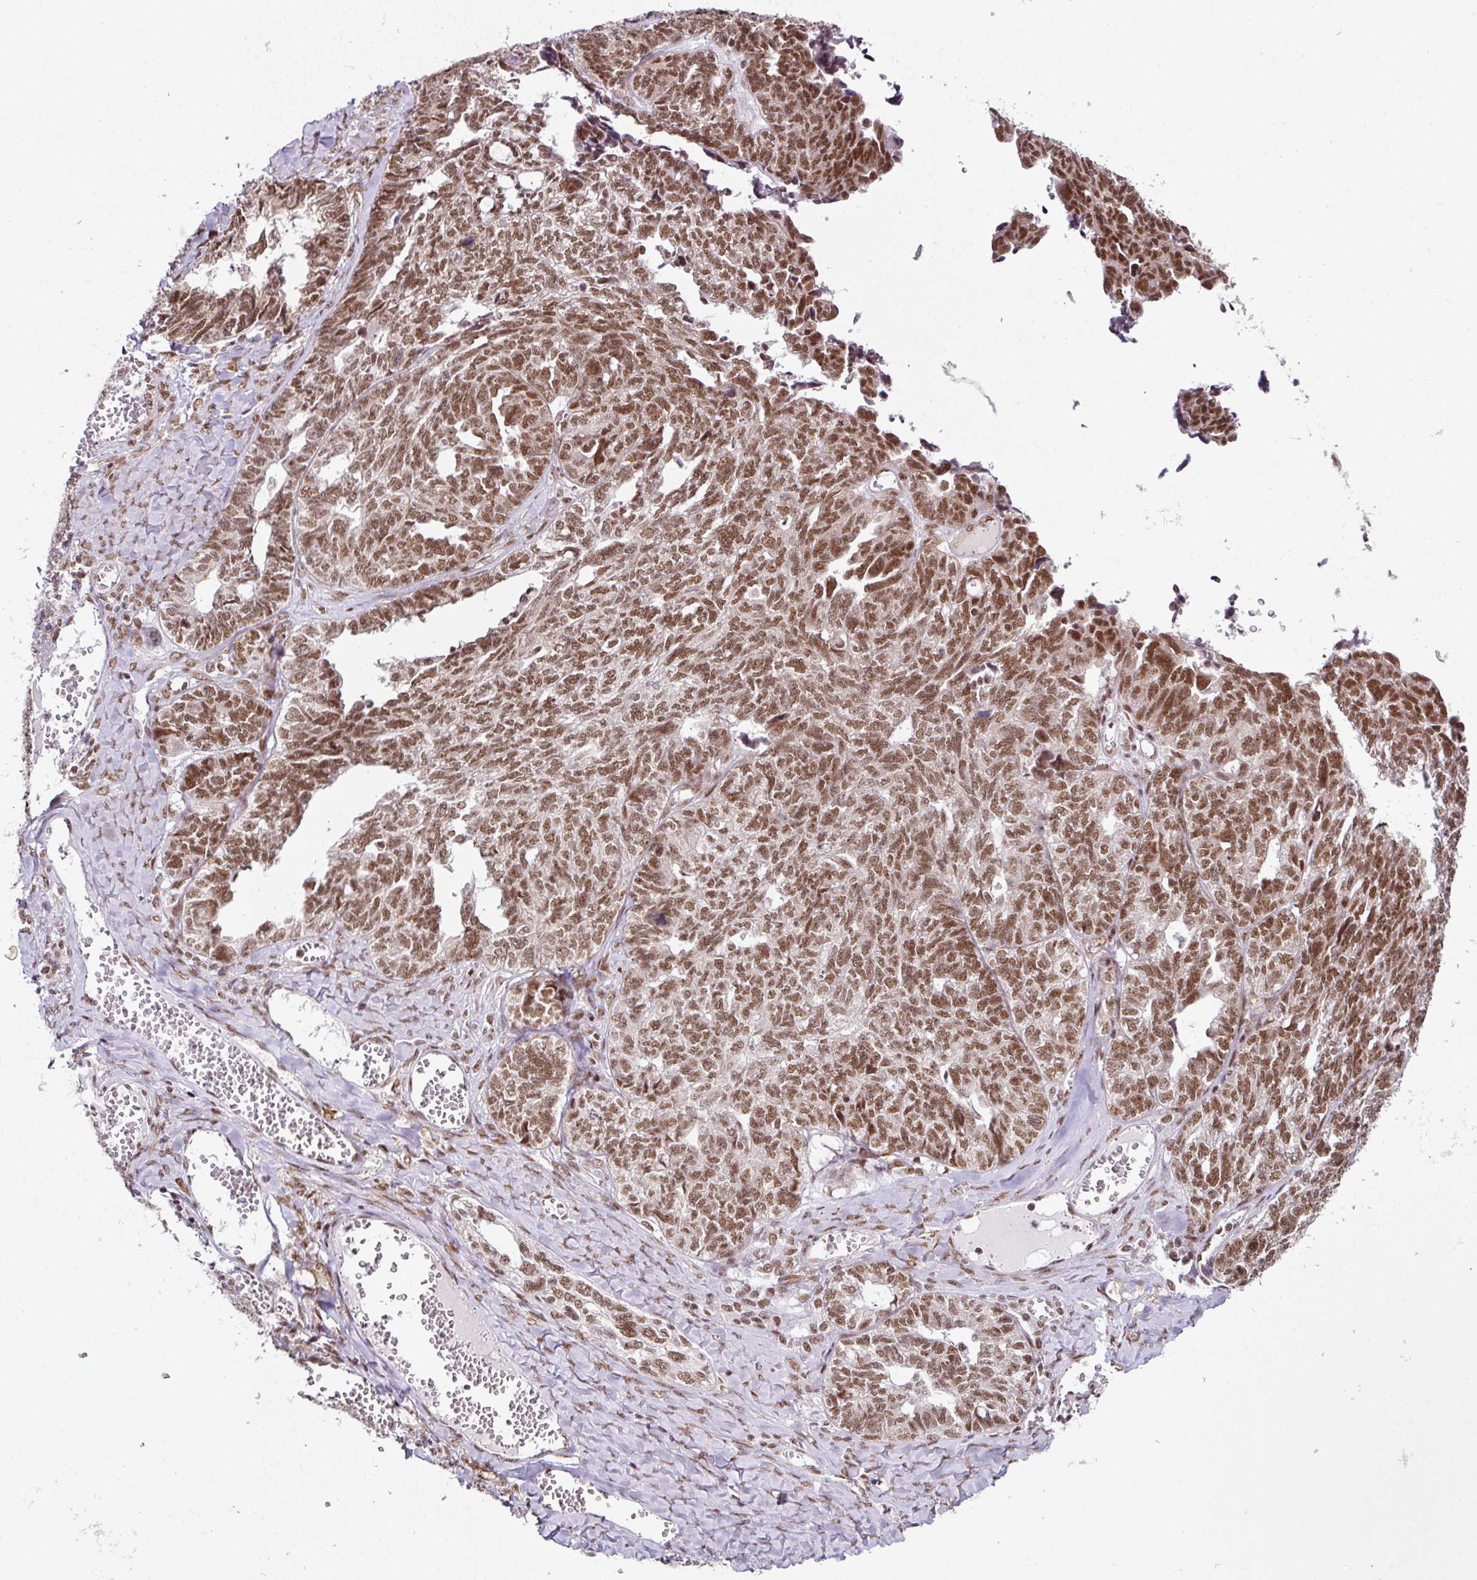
{"staining": {"intensity": "moderate", "quantity": ">75%", "location": "nuclear"}, "tissue": "ovarian cancer", "cell_type": "Tumor cells", "image_type": "cancer", "snomed": [{"axis": "morphology", "description": "Cystadenocarcinoma, serous, NOS"}, {"axis": "topography", "description": "Ovary"}], "caption": "Immunohistochemical staining of ovarian cancer (serous cystadenocarcinoma) demonstrates medium levels of moderate nuclear expression in about >75% of tumor cells. The protein of interest is shown in brown color, while the nuclei are stained blue.", "gene": "NFYA", "patient": {"sex": "female", "age": 79}}